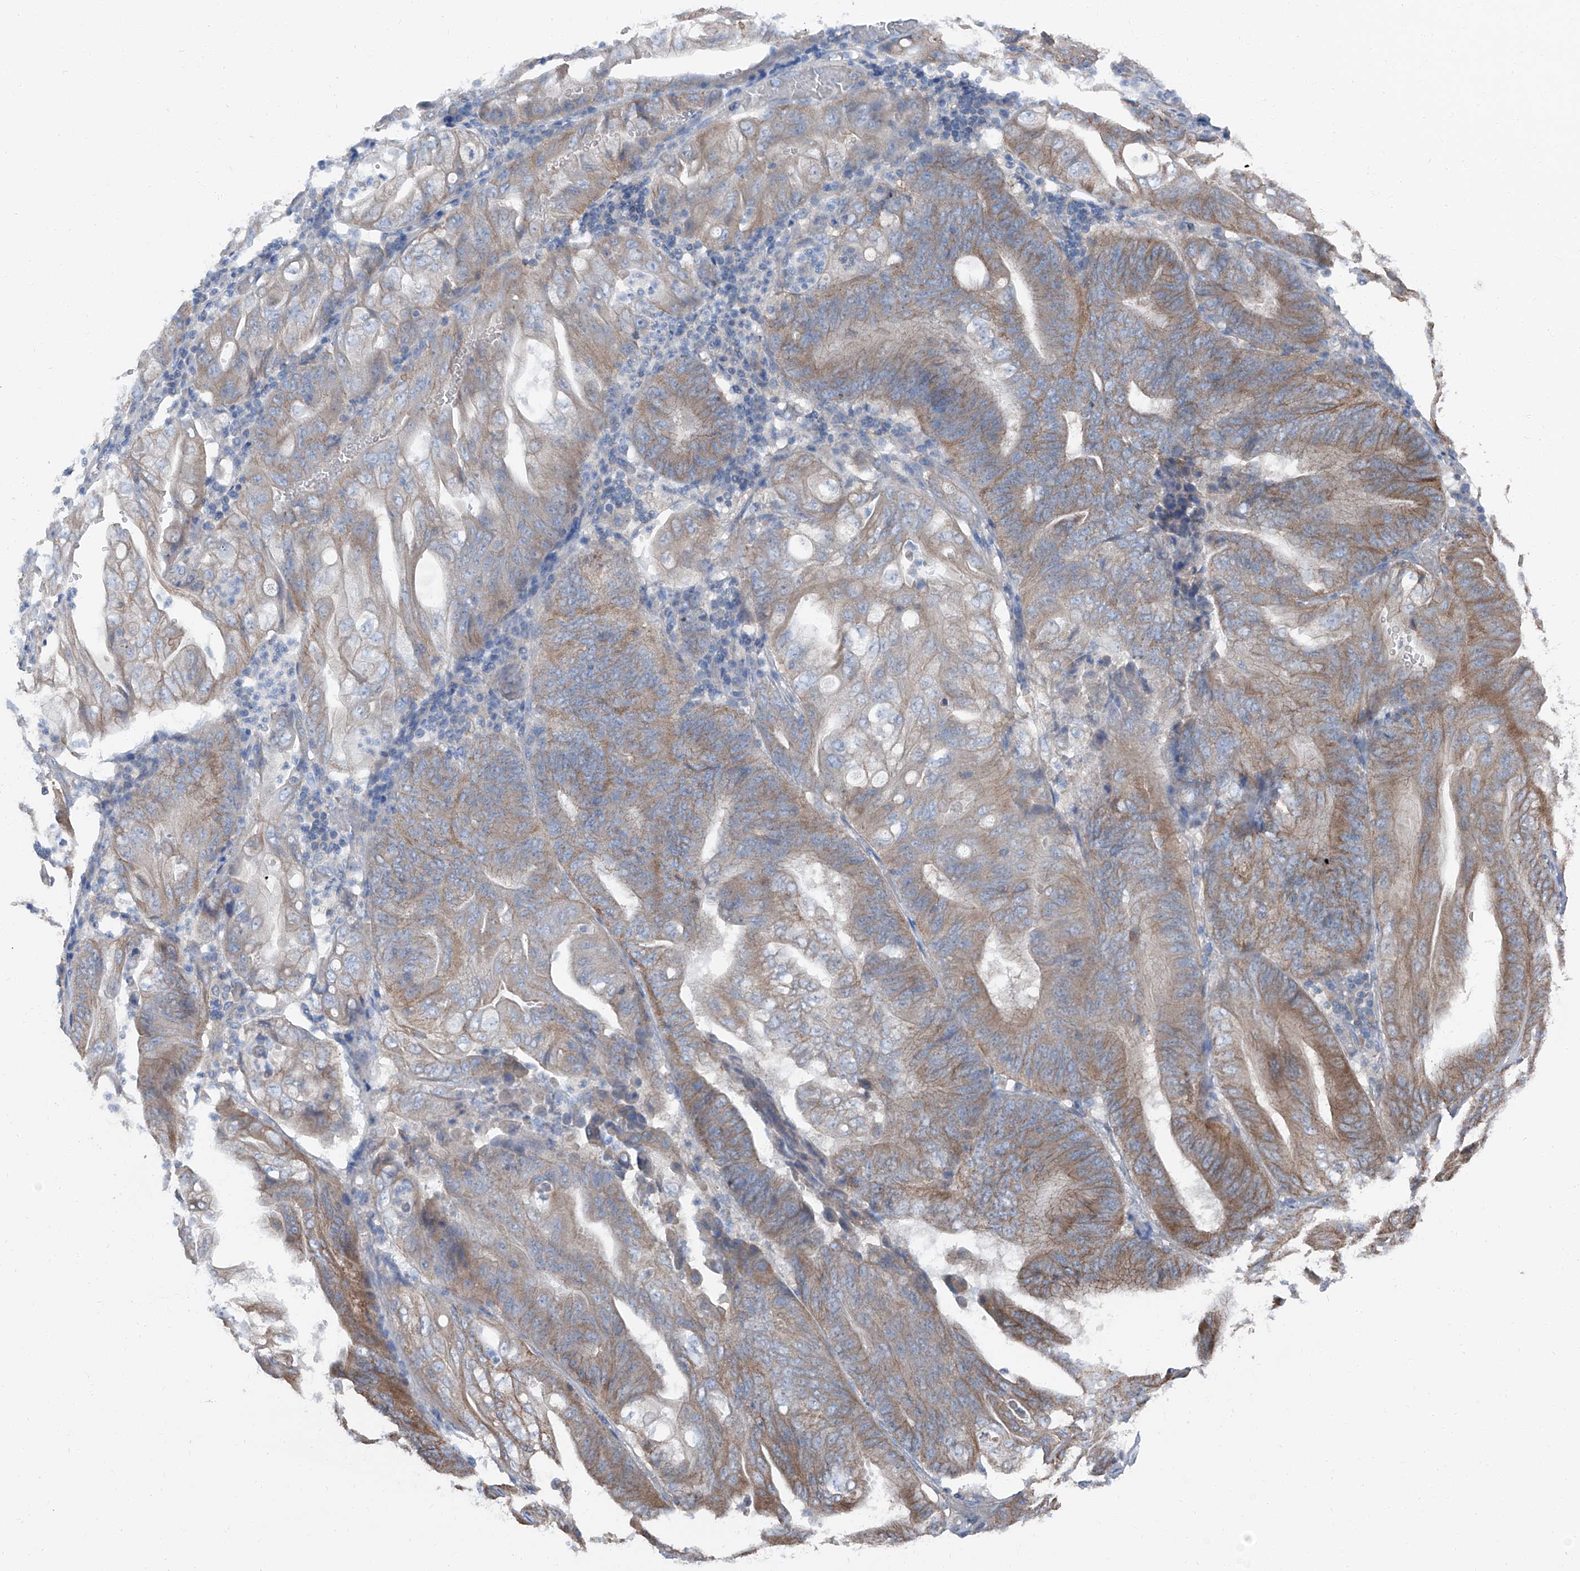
{"staining": {"intensity": "weak", "quantity": "25%-75%", "location": "cytoplasmic/membranous"}, "tissue": "stomach cancer", "cell_type": "Tumor cells", "image_type": "cancer", "snomed": [{"axis": "morphology", "description": "Adenocarcinoma, NOS"}, {"axis": "topography", "description": "Stomach"}], "caption": "A histopathology image showing weak cytoplasmic/membranous expression in approximately 25%-75% of tumor cells in adenocarcinoma (stomach), as visualized by brown immunohistochemical staining.", "gene": "GPR142", "patient": {"sex": "female", "age": 73}}